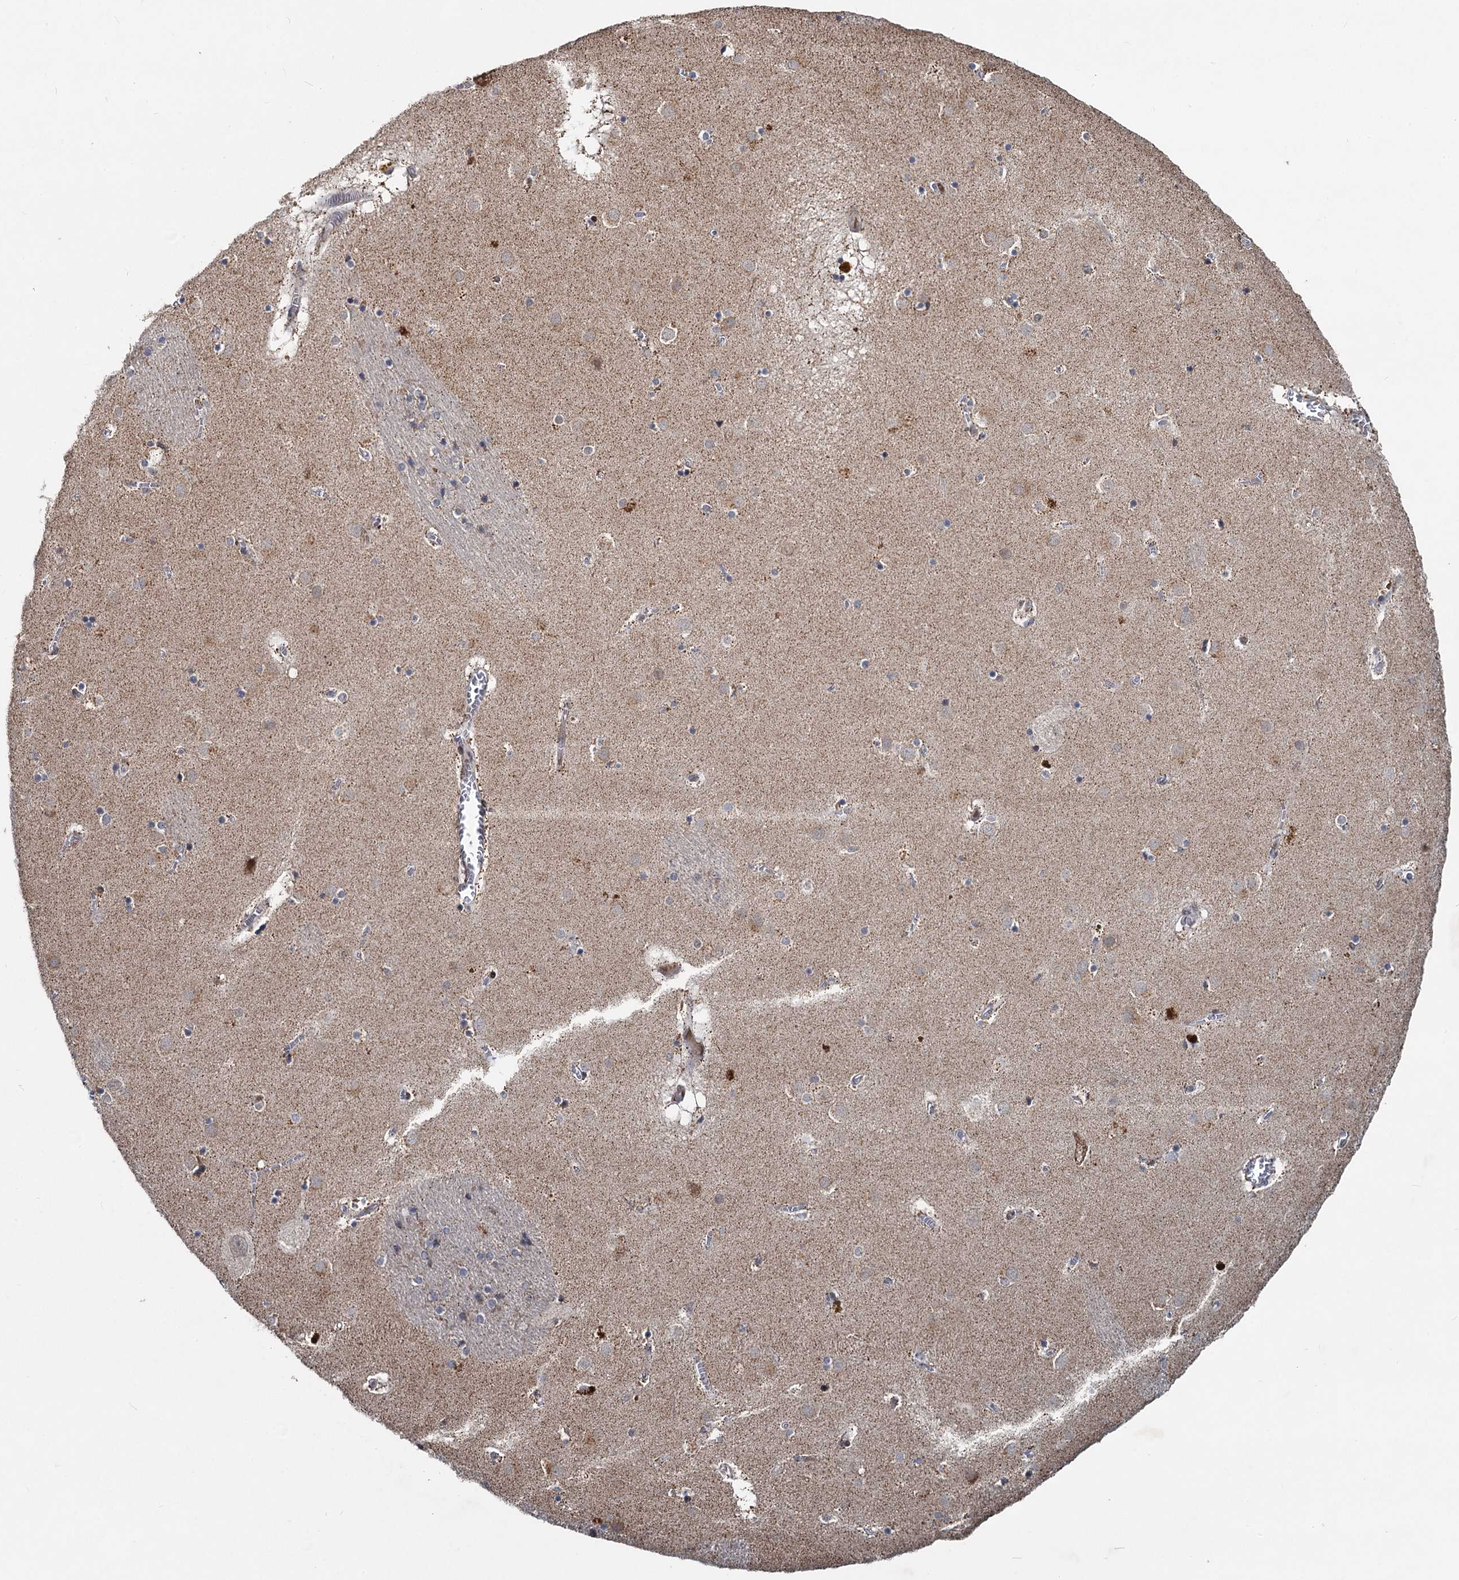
{"staining": {"intensity": "negative", "quantity": "none", "location": "none"}, "tissue": "caudate", "cell_type": "Glial cells", "image_type": "normal", "snomed": [{"axis": "morphology", "description": "Normal tissue, NOS"}, {"axis": "topography", "description": "Lateral ventricle wall"}], "caption": "The histopathology image demonstrates no staining of glial cells in normal caudate. (Brightfield microscopy of DAB (3,3'-diaminobenzidine) immunohistochemistry (IHC) at high magnification).", "gene": "RITA1", "patient": {"sex": "male", "age": 70}}